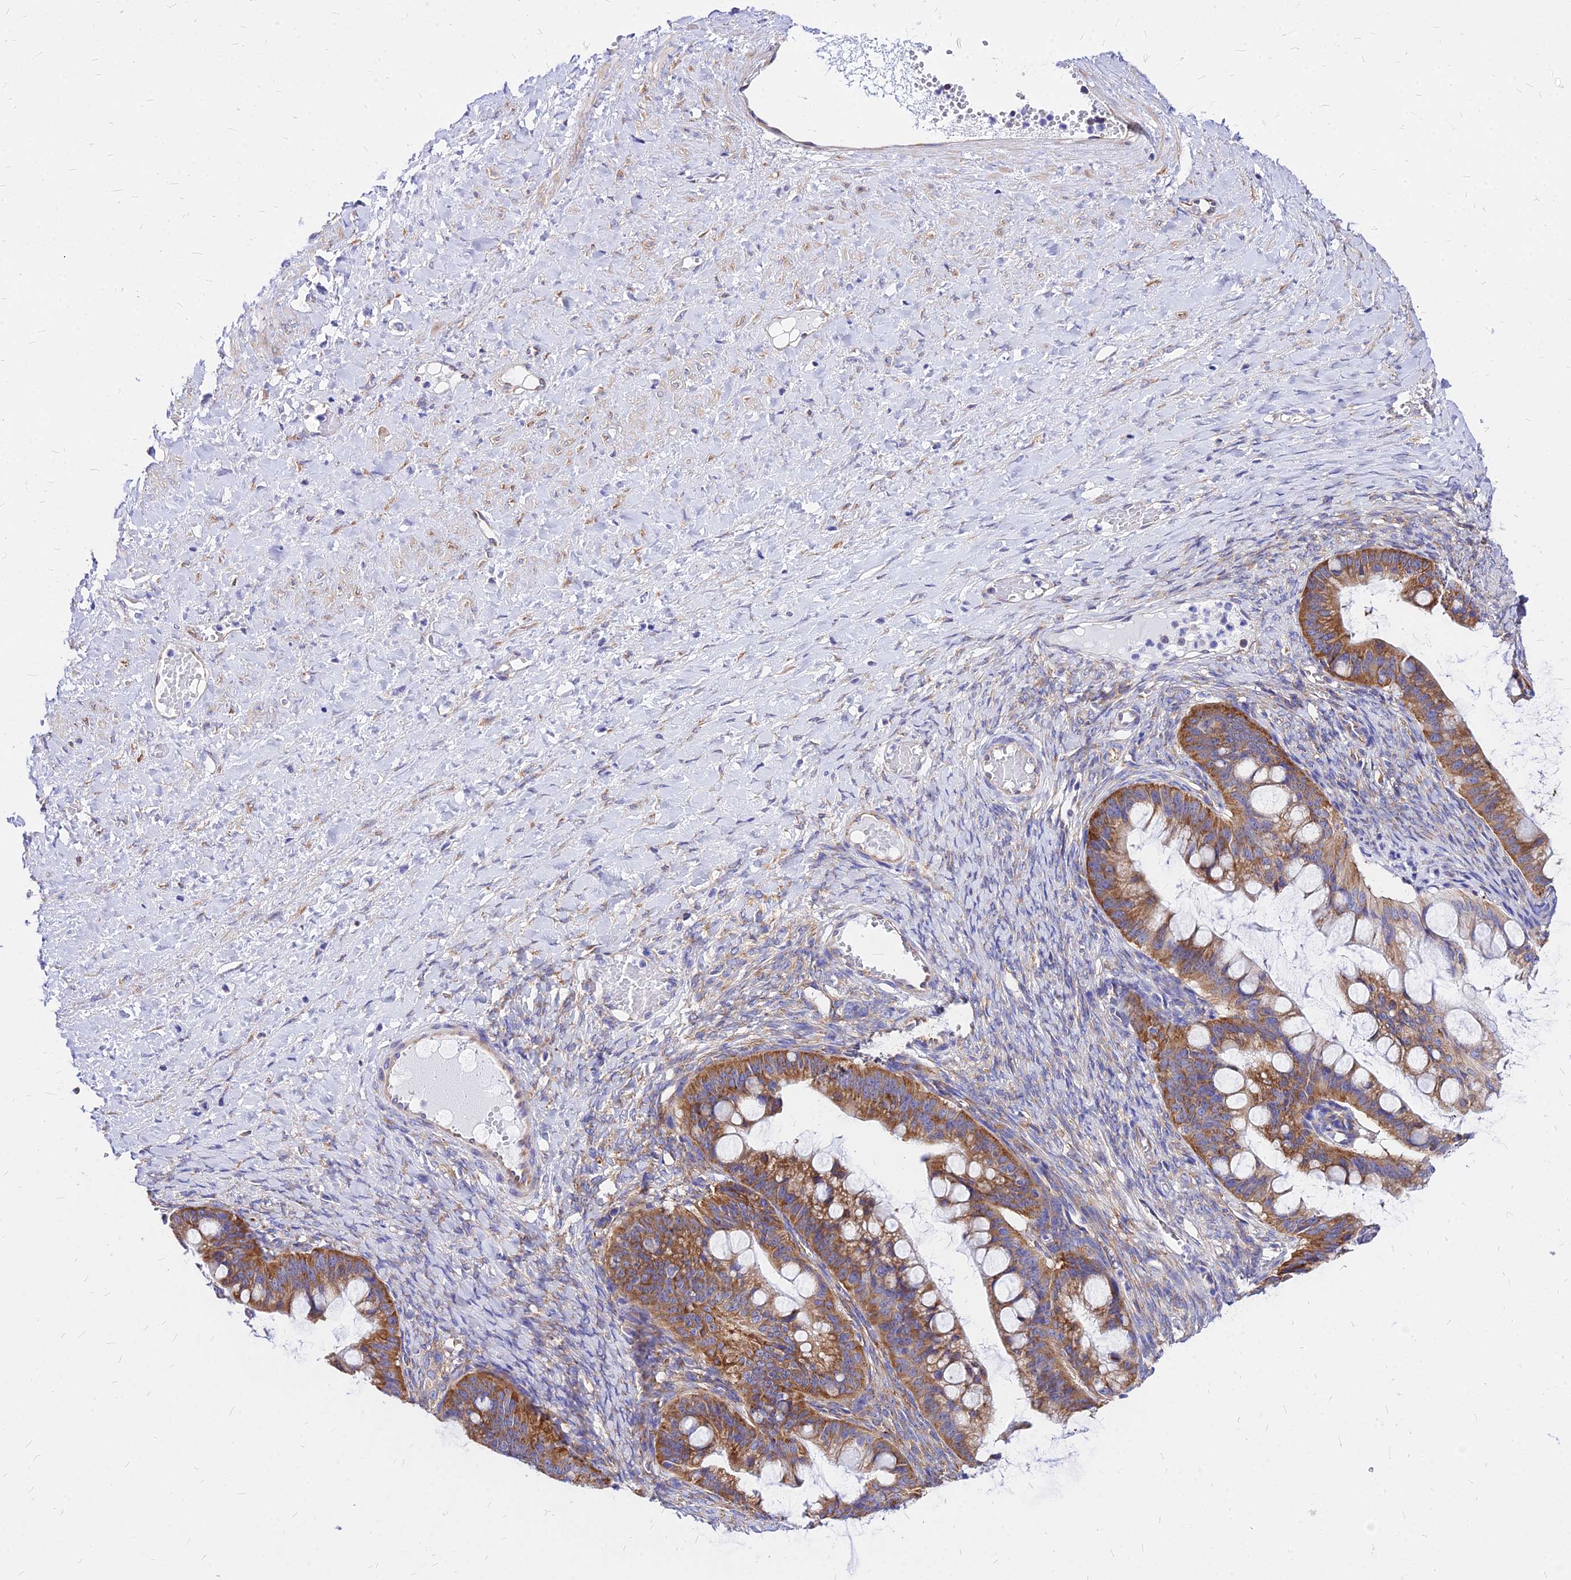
{"staining": {"intensity": "moderate", "quantity": ">75%", "location": "cytoplasmic/membranous"}, "tissue": "ovarian cancer", "cell_type": "Tumor cells", "image_type": "cancer", "snomed": [{"axis": "morphology", "description": "Cystadenocarcinoma, mucinous, NOS"}, {"axis": "topography", "description": "Ovary"}], "caption": "This photomicrograph exhibits IHC staining of human ovarian mucinous cystadenocarcinoma, with medium moderate cytoplasmic/membranous staining in about >75% of tumor cells.", "gene": "RPL19", "patient": {"sex": "female", "age": 73}}